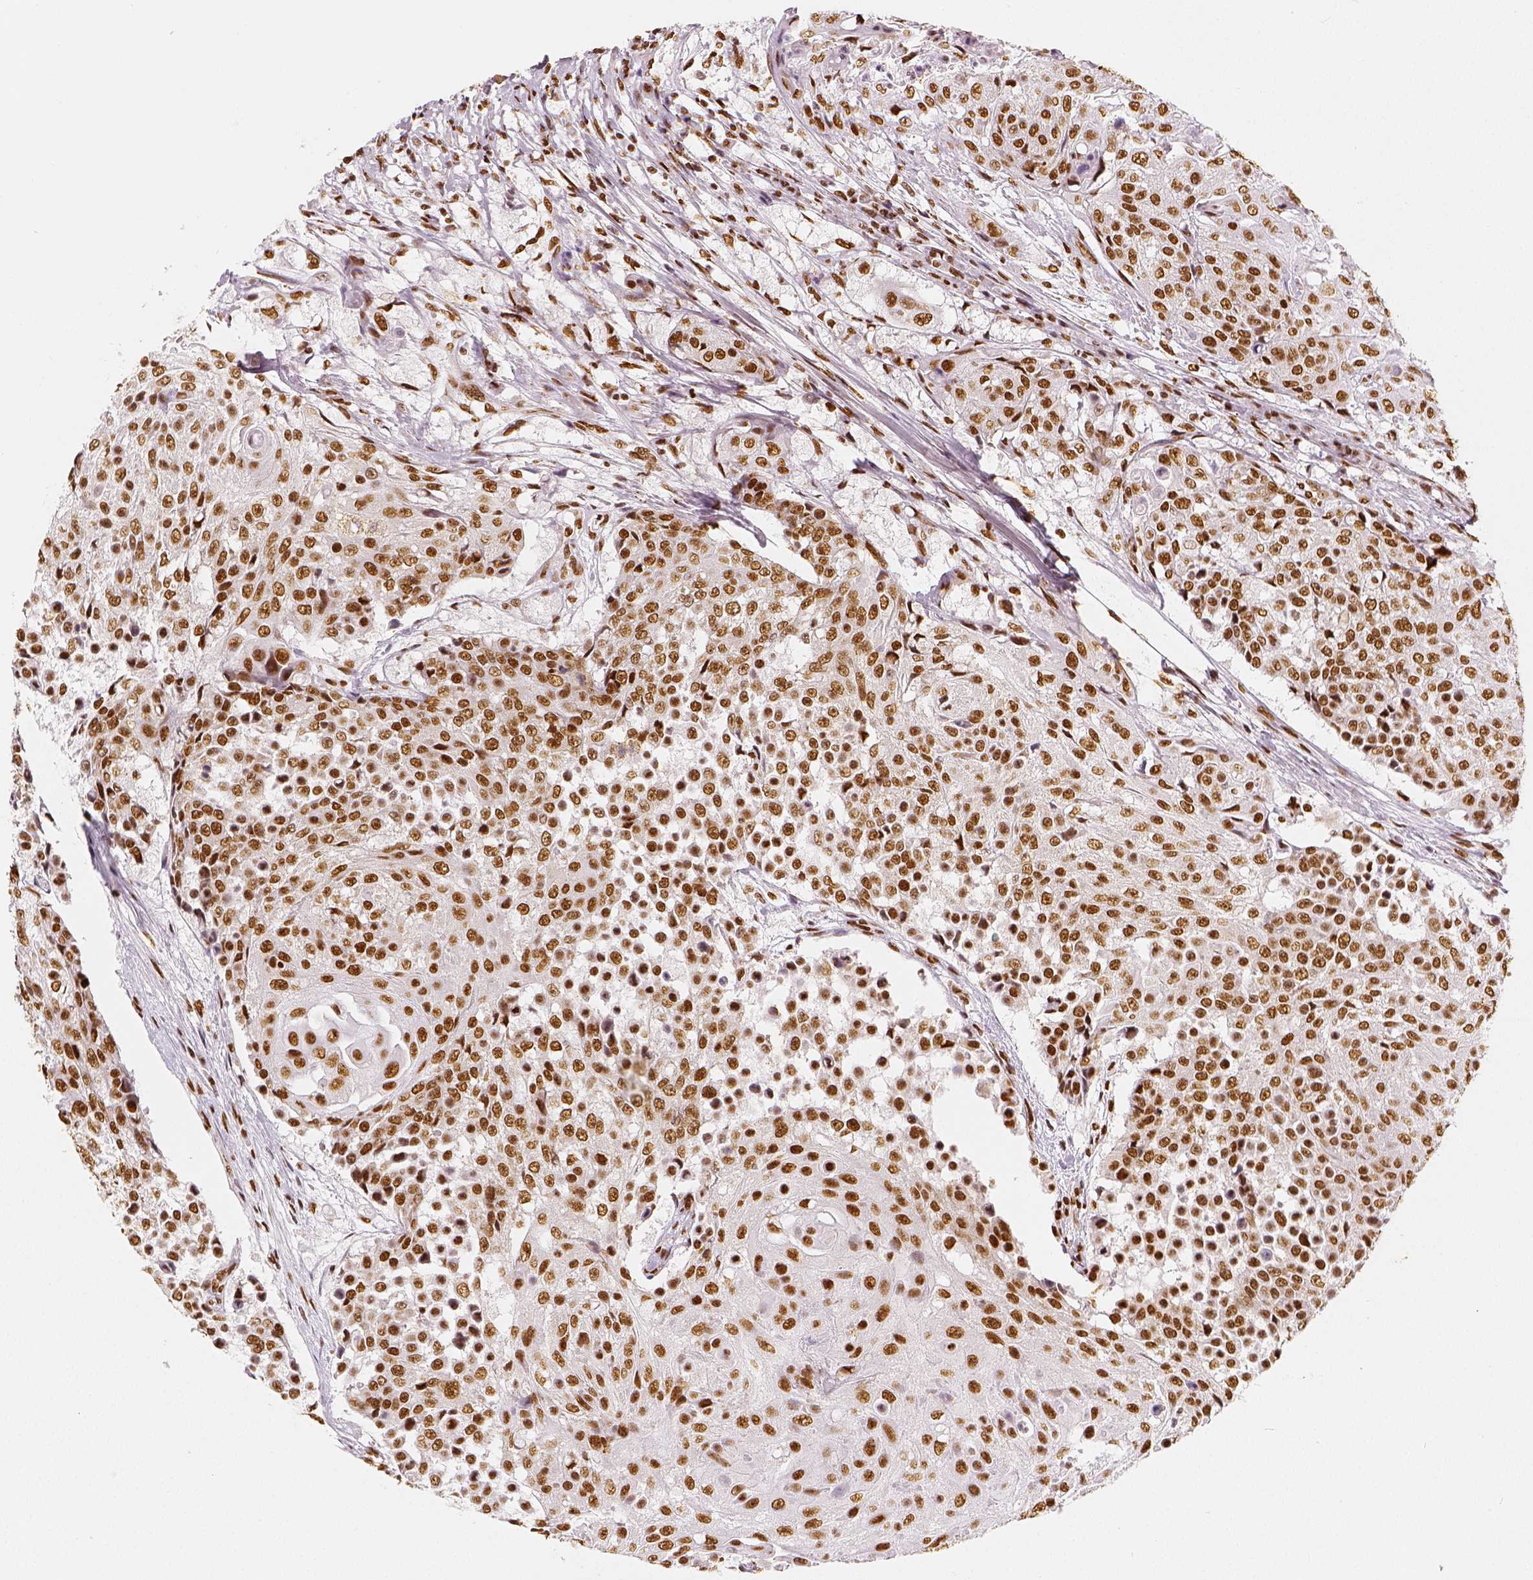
{"staining": {"intensity": "moderate", "quantity": ">75%", "location": "nuclear"}, "tissue": "urothelial cancer", "cell_type": "Tumor cells", "image_type": "cancer", "snomed": [{"axis": "morphology", "description": "Urothelial carcinoma, High grade"}, {"axis": "topography", "description": "Urinary bladder"}], "caption": "Tumor cells reveal medium levels of moderate nuclear expression in approximately >75% of cells in human urothelial cancer.", "gene": "KDM5B", "patient": {"sex": "female", "age": 63}}